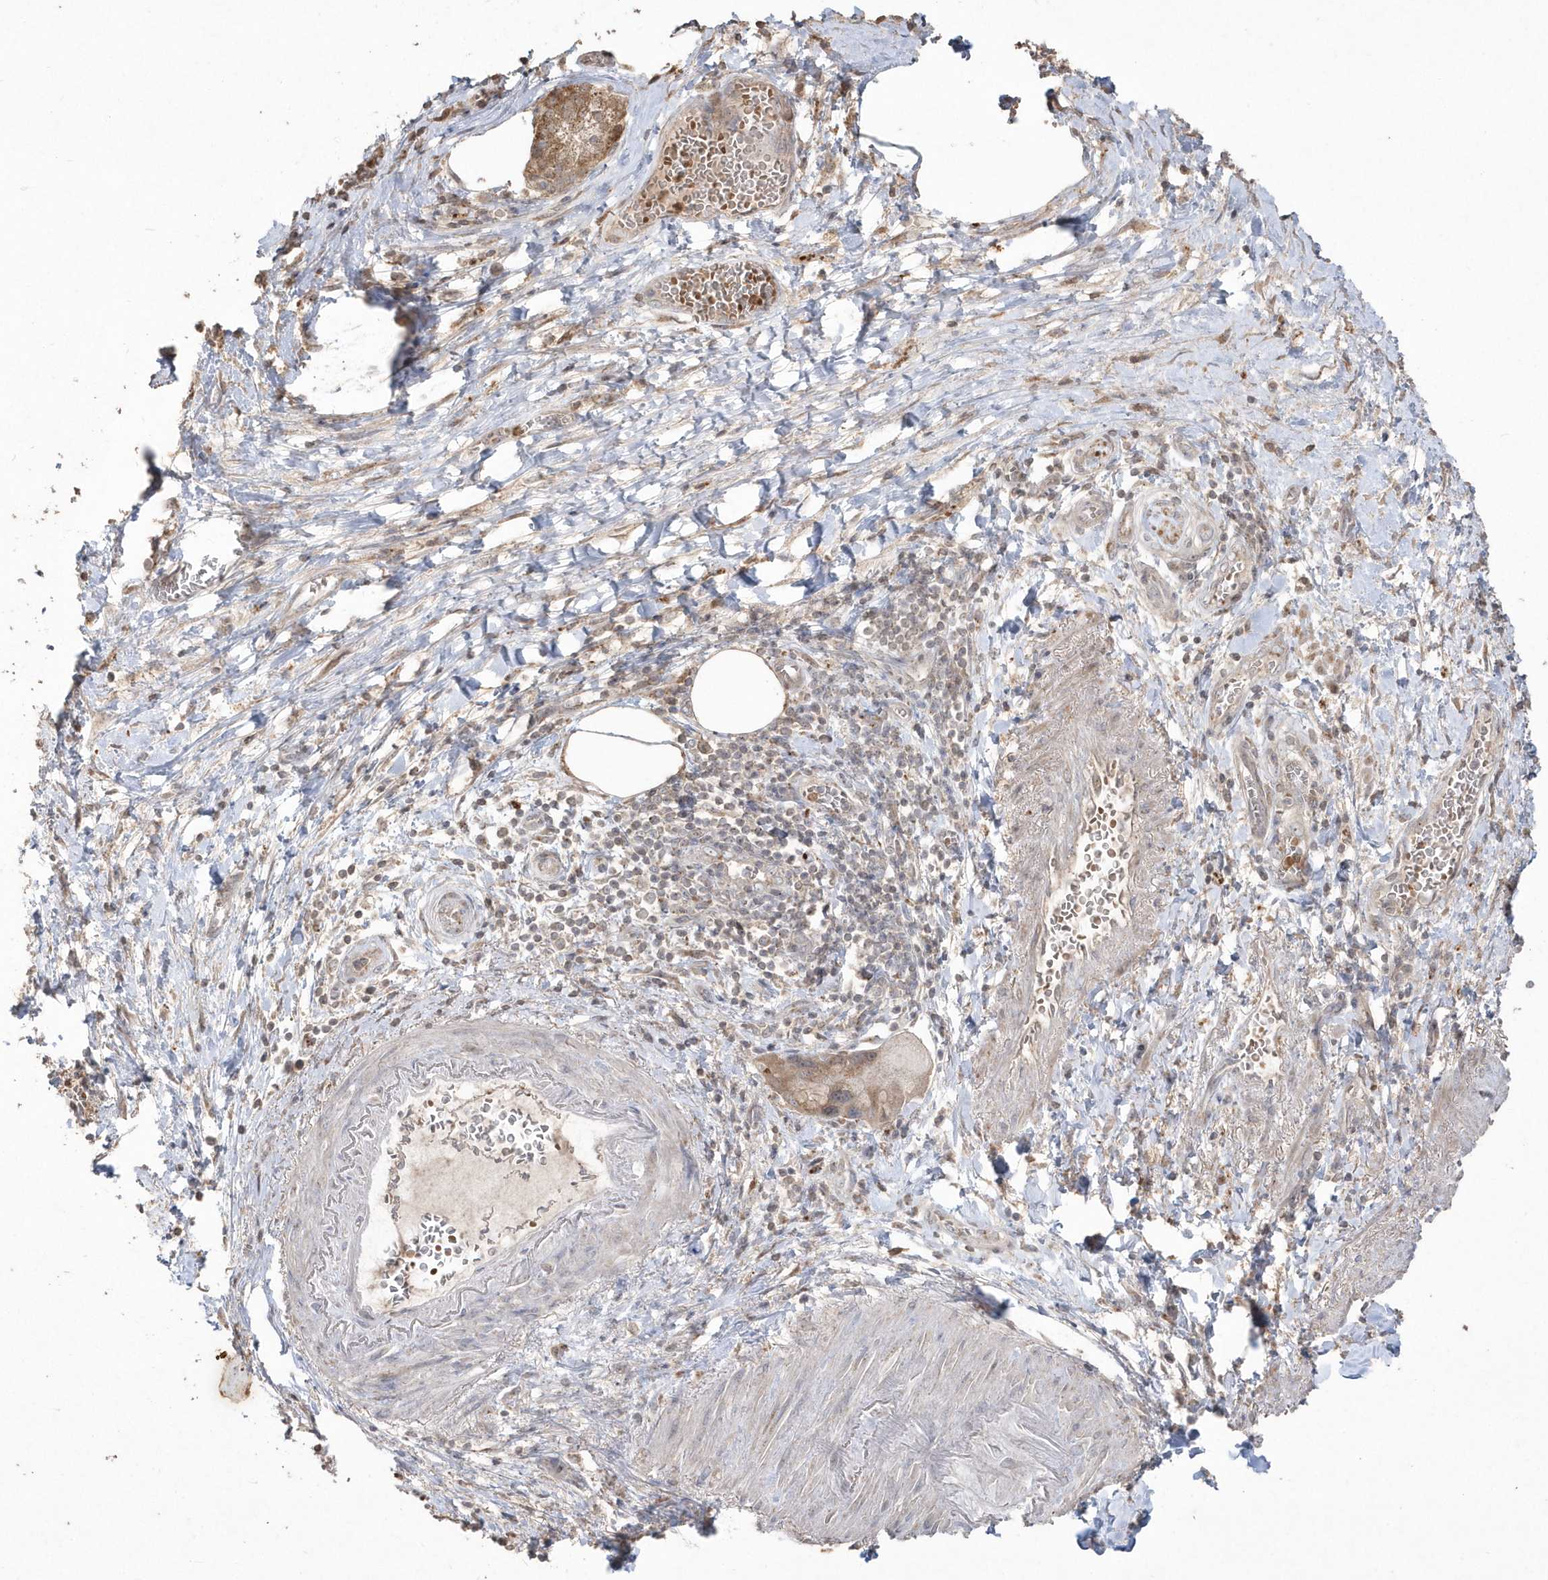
{"staining": {"intensity": "moderate", "quantity": ">75%", "location": "cytoplasmic/membranous"}, "tissue": "pancreatic cancer", "cell_type": "Tumor cells", "image_type": "cancer", "snomed": [{"axis": "morphology", "description": "Normal tissue, NOS"}, {"axis": "morphology", "description": "Adenocarcinoma, NOS"}, {"axis": "topography", "description": "Pancreas"}], "caption": "Tumor cells reveal medium levels of moderate cytoplasmic/membranous positivity in about >75% of cells in pancreatic cancer (adenocarcinoma). Nuclei are stained in blue.", "gene": "GEMIN6", "patient": {"sex": "female", "age": 68}}